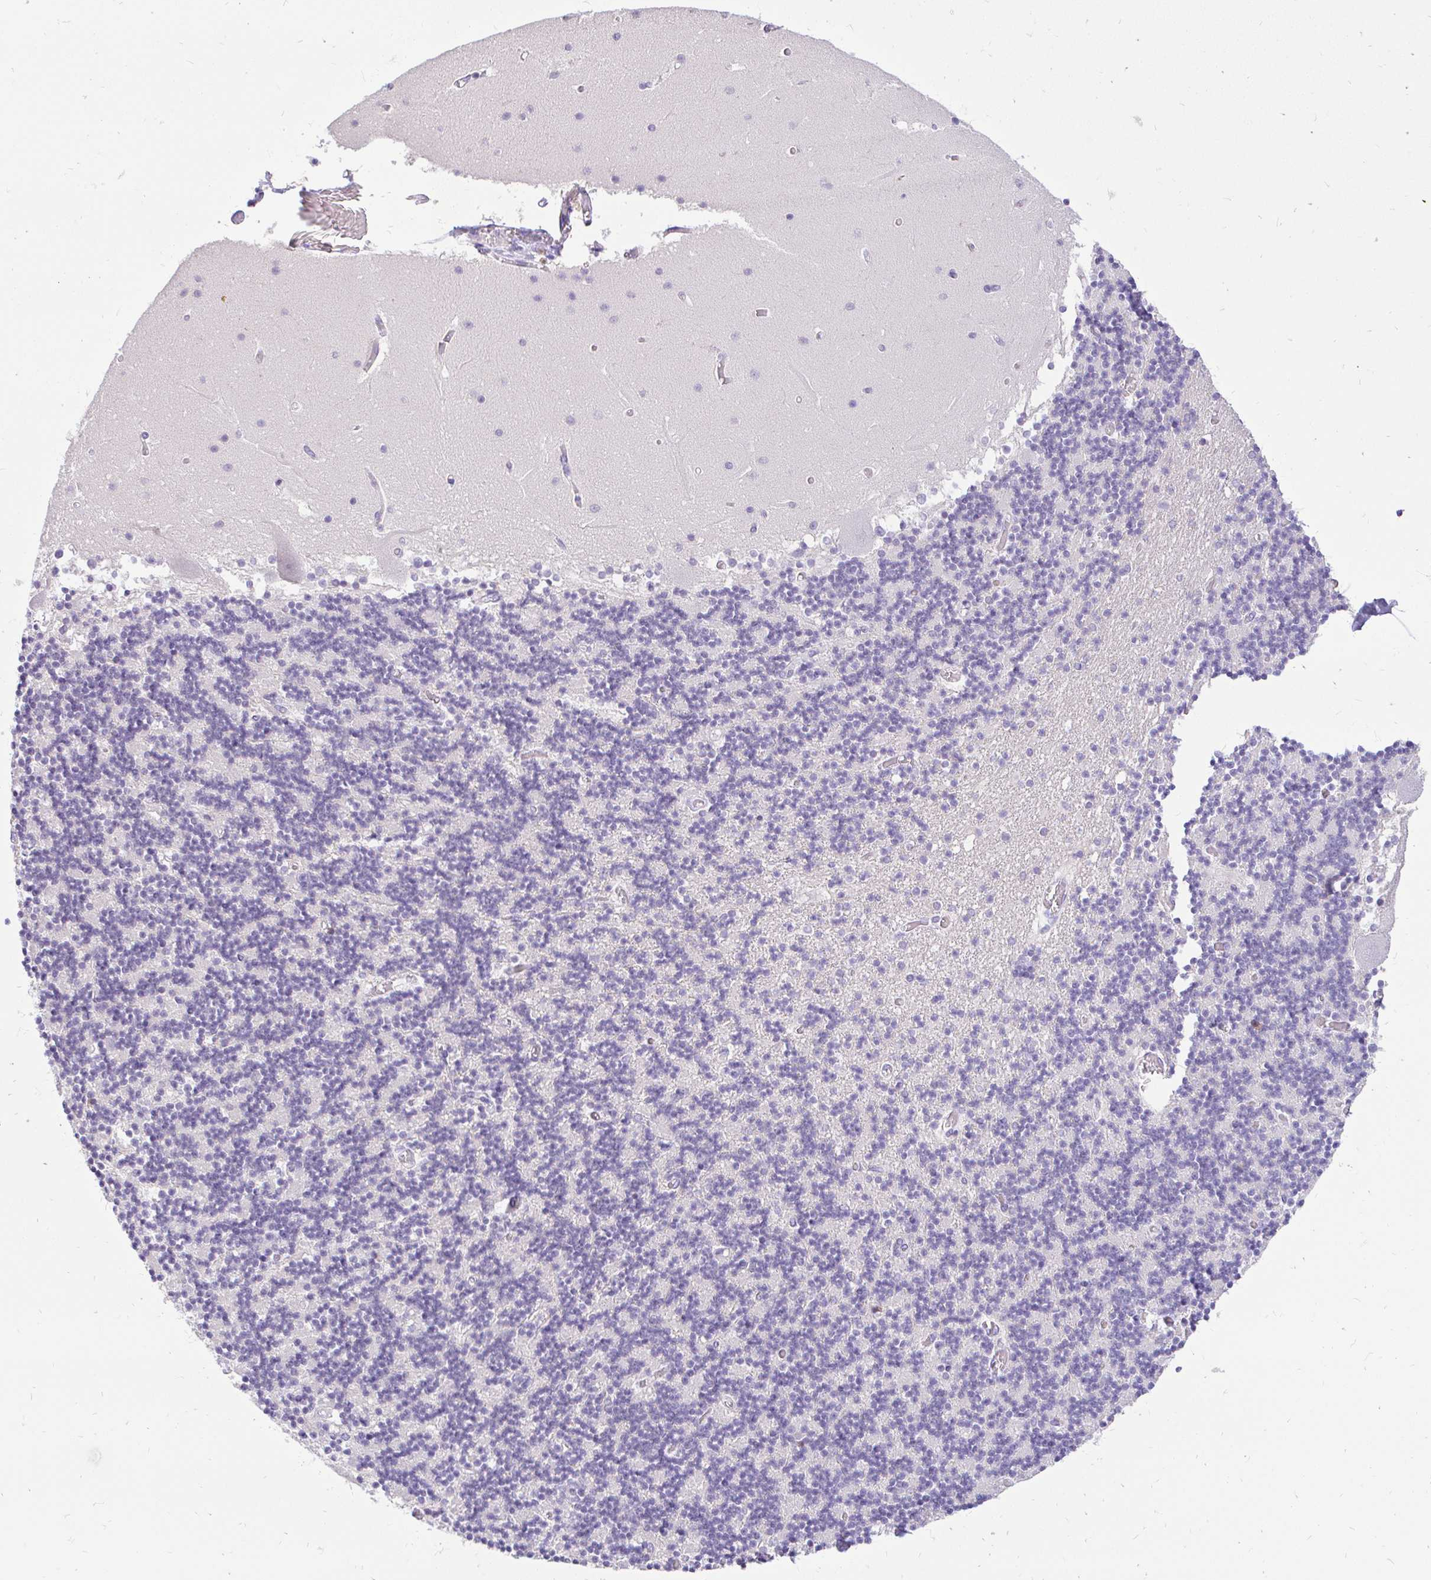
{"staining": {"intensity": "negative", "quantity": "none", "location": "none"}, "tissue": "cerebellum", "cell_type": "Cells in granular layer", "image_type": "normal", "snomed": [{"axis": "morphology", "description": "Normal tissue, NOS"}, {"axis": "topography", "description": "Cerebellum"}], "caption": "Immunohistochemistry (IHC) of unremarkable human cerebellum demonstrates no staining in cells in granular layer. (DAB immunohistochemistry, high magnification).", "gene": "FATE1", "patient": {"sex": "female", "age": 28}}